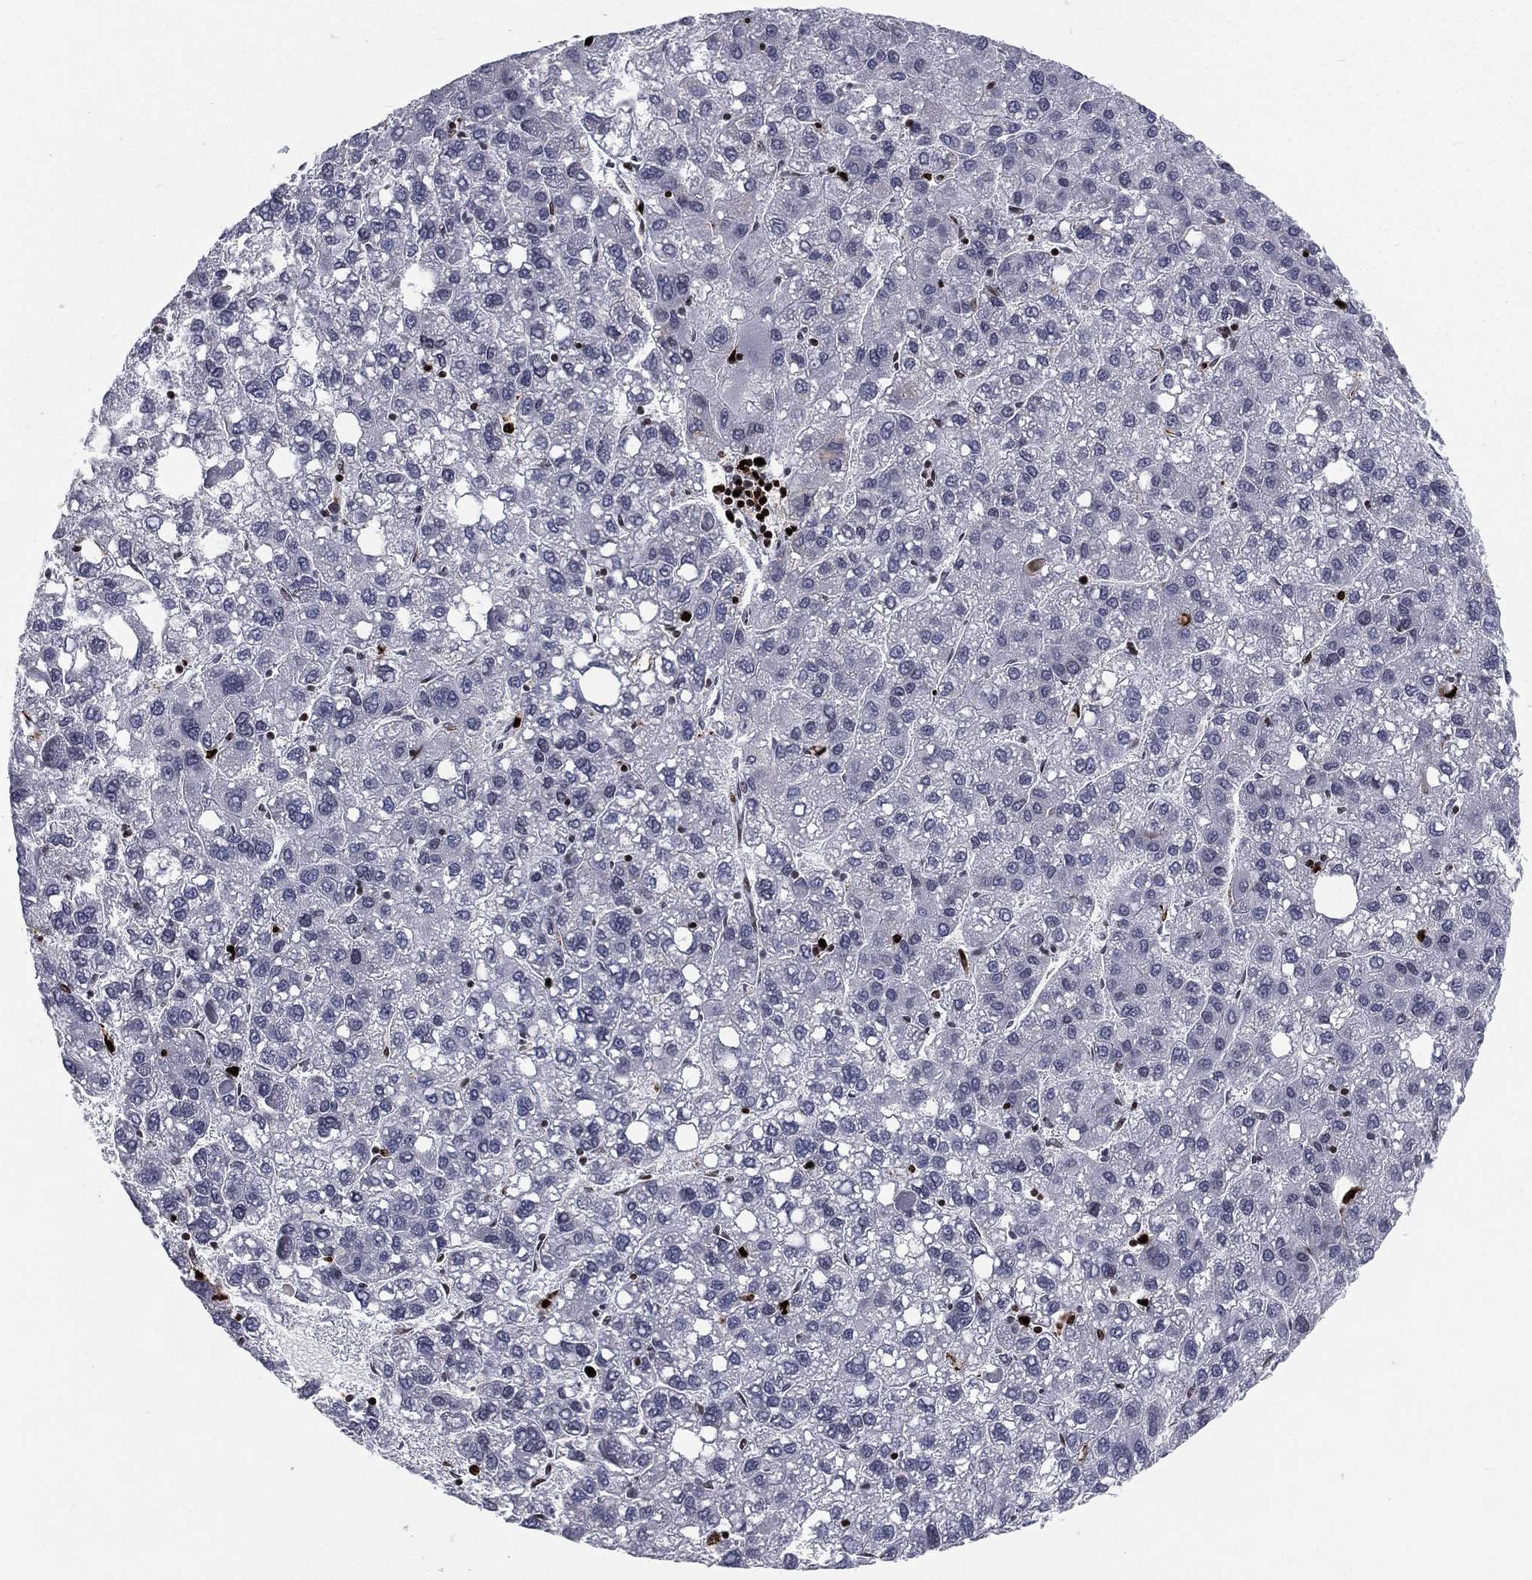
{"staining": {"intensity": "negative", "quantity": "none", "location": "none"}, "tissue": "liver cancer", "cell_type": "Tumor cells", "image_type": "cancer", "snomed": [{"axis": "morphology", "description": "Carcinoma, Hepatocellular, NOS"}, {"axis": "topography", "description": "Liver"}], "caption": "DAB immunohistochemical staining of human liver cancer reveals no significant positivity in tumor cells.", "gene": "MNDA", "patient": {"sex": "female", "age": 82}}